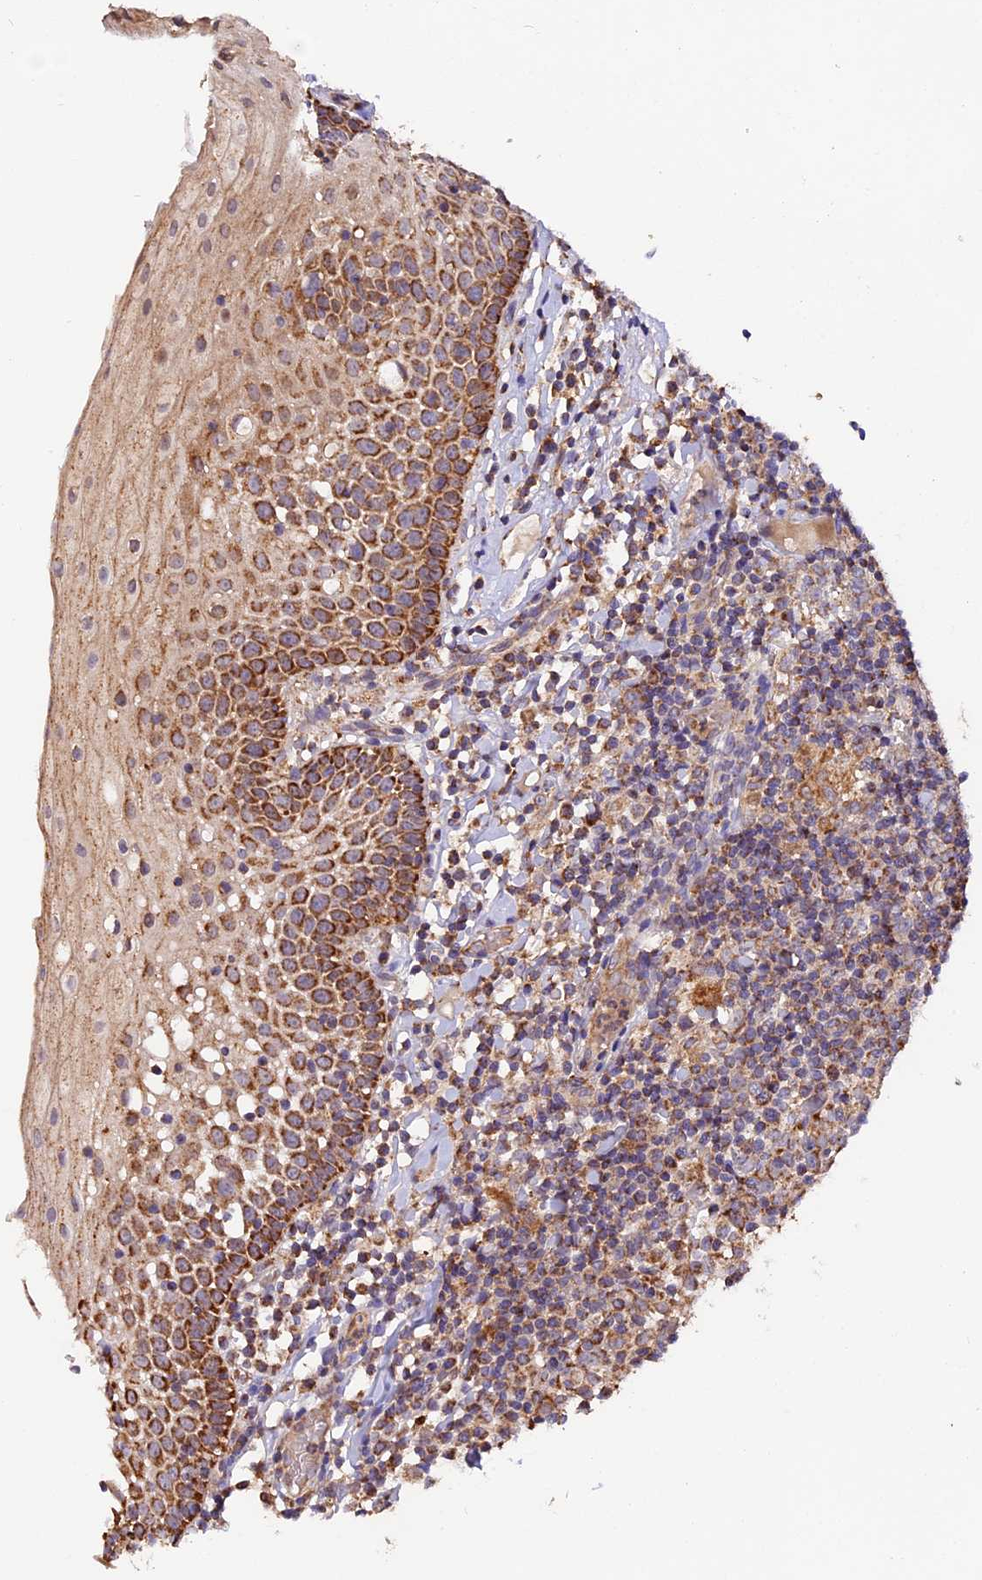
{"staining": {"intensity": "strong", "quantity": "25%-75%", "location": "cytoplasmic/membranous"}, "tissue": "oral mucosa", "cell_type": "Squamous epithelial cells", "image_type": "normal", "snomed": [{"axis": "morphology", "description": "Normal tissue, NOS"}, {"axis": "topography", "description": "Oral tissue"}], "caption": "This histopathology image demonstrates benign oral mucosa stained with immunohistochemistry (IHC) to label a protein in brown. The cytoplasmic/membranous of squamous epithelial cells show strong positivity for the protein. Nuclei are counter-stained blue.", "gene": "NDUFA8", "patient": {"sex": "female", "age": 69}}